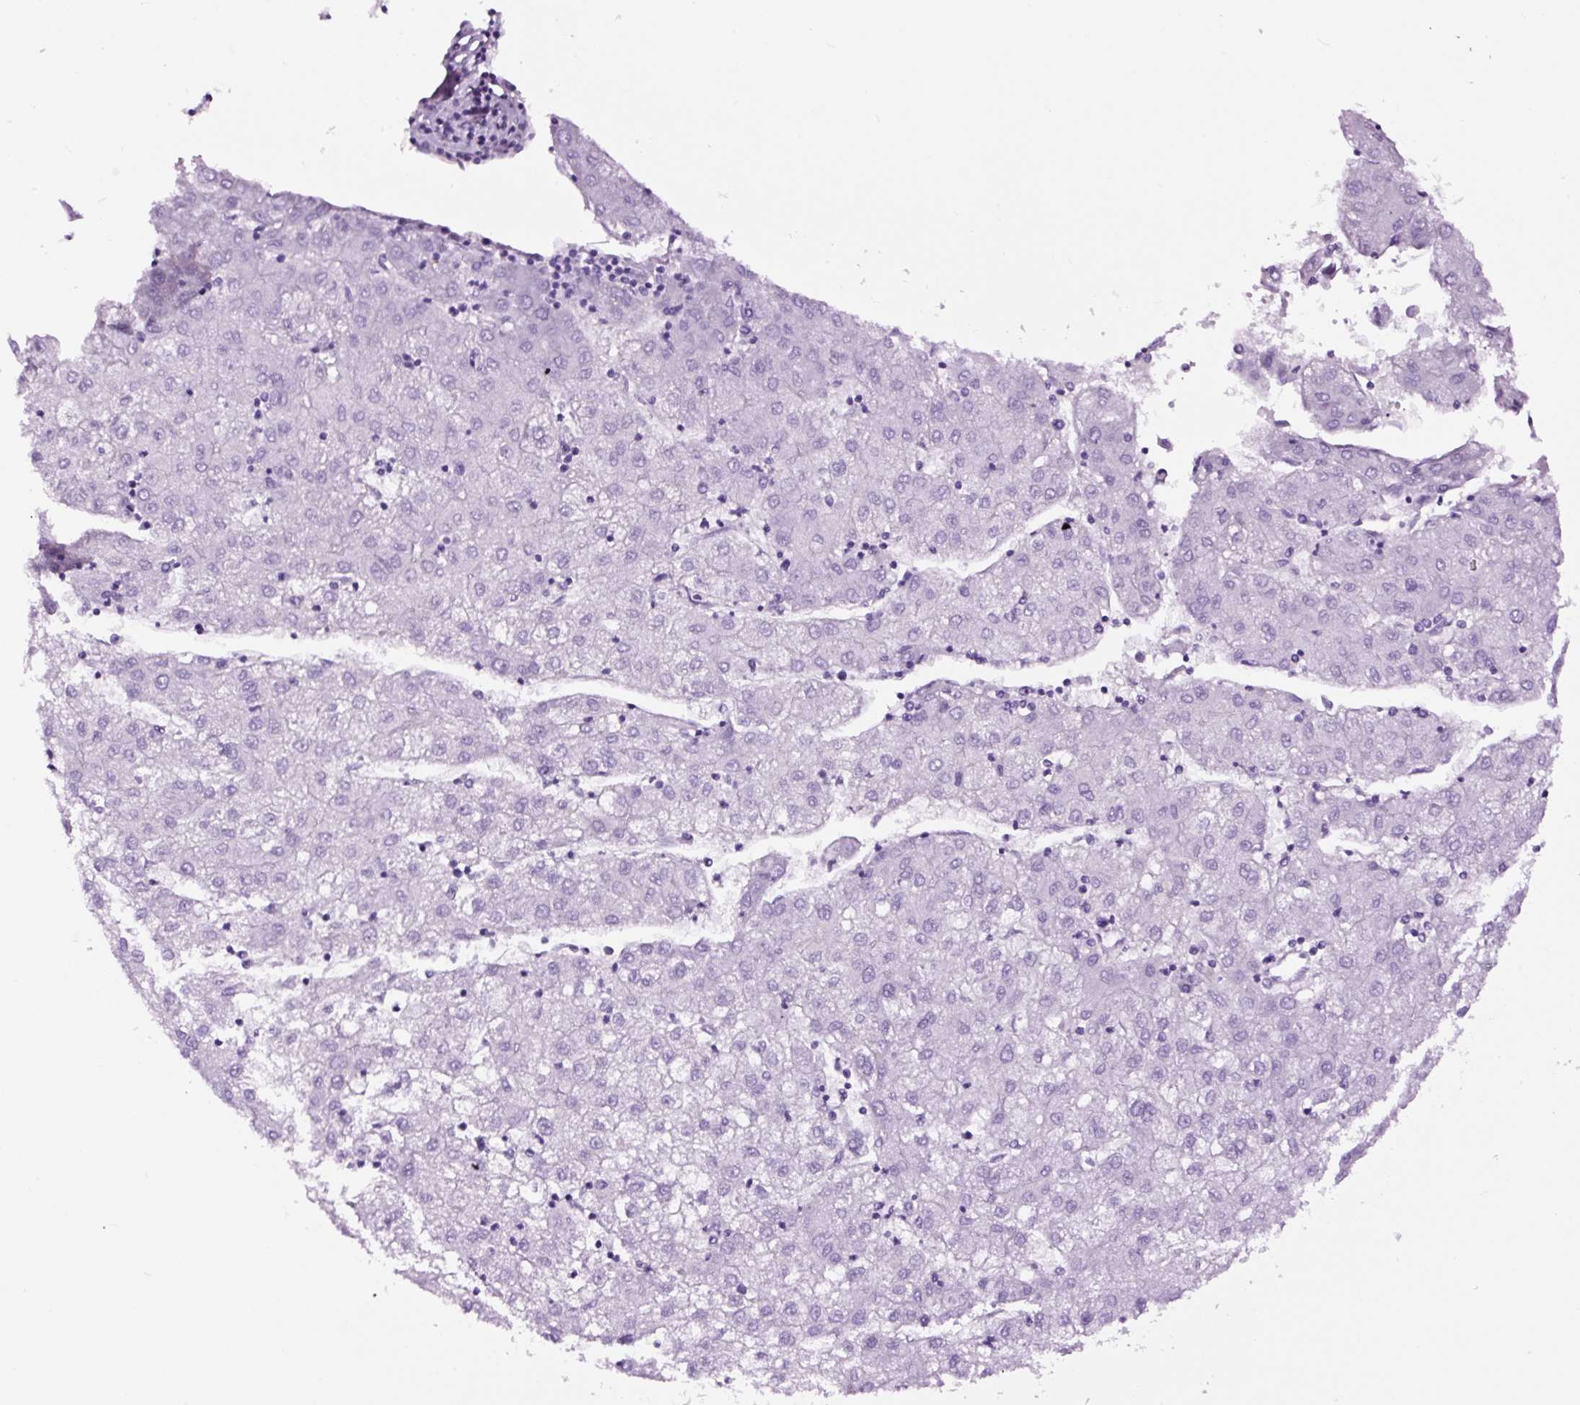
{"staining": {"intensity": "negative", "quantity": "none", "location": "none"}, "tissue": "liver cancer", "cell_type": "Tumor cells", "image_type": "cancer", "snomed": [{"axis": "morphology", "description": "Carcinoma, Hepatocellular, NOS"}, {"axis": "topography", "description": "Liver"}], "caption": "DAB immunohistochemical staining of liver cancer shows no significant staining in tumor cells. (Brightfield microscopy of DAB immunohistochemistry (IHC) at high magnification).", "gene": "FBXL7", "patient": {"sex": "male", "age": 72}}